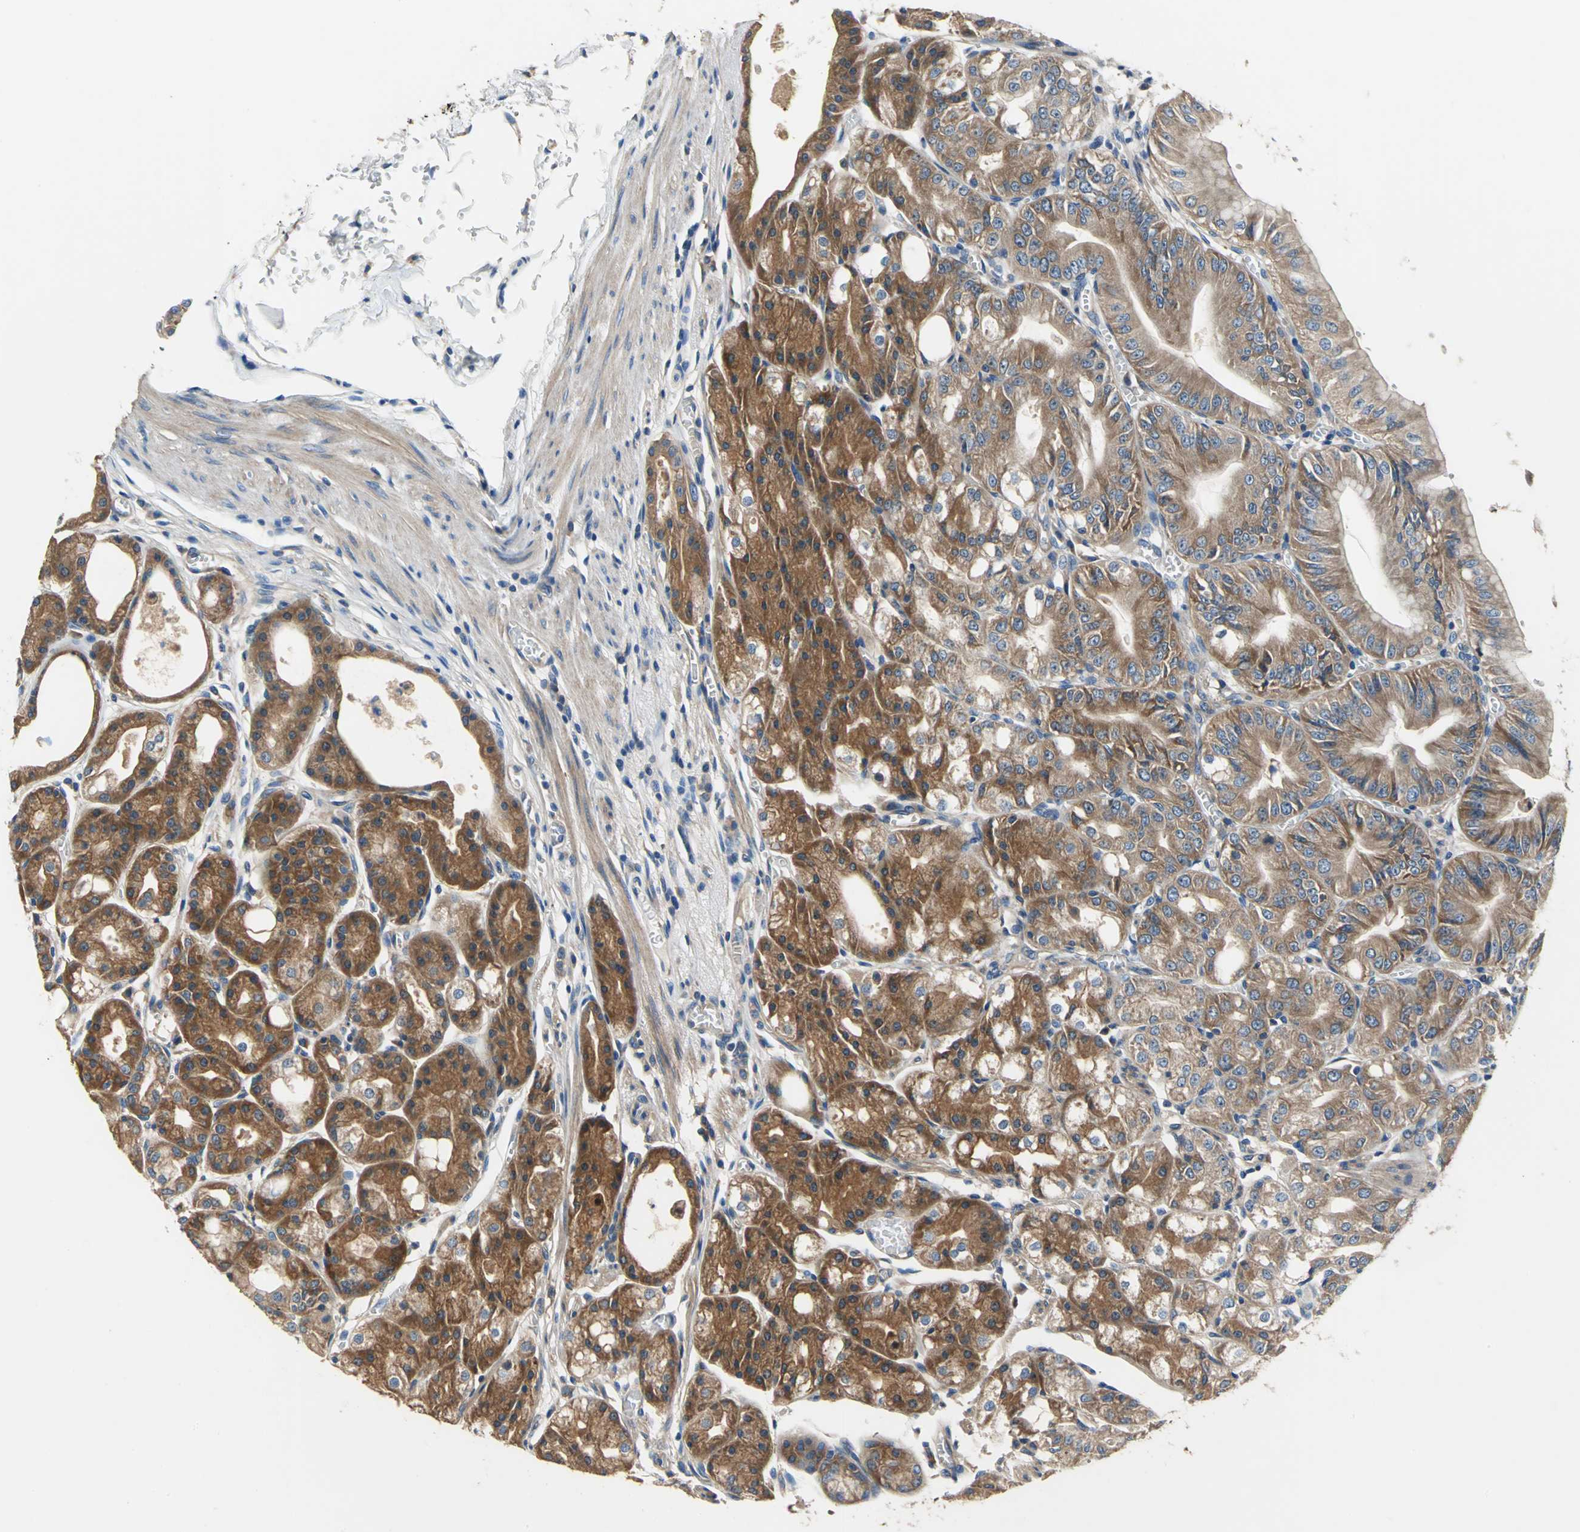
{"staining": {"intensity": "moderate", "quantity": ">75%", "location": "cytoplasmic/membranous"}, "tissue": "stomach", "cell_type": "Glandular cells", "image_type": "normal", "snomed": [{"axis": "morphology", "description": "Normal tissue, NOS"}, {"axis": "topography", "description": "Stomach, lower"}], "caption": "Immunohistochemistry (DAB (3,3'-diaminobenzidine)) staining of normal stomach shows moderate cytoplasmic/membranous protein staining in about >75% of glandular cells. (Brightfield microscopy of DAB IHC at high magnification).", "gene": "DDX3X", "patient": {"sex": "male", "age": 71}}